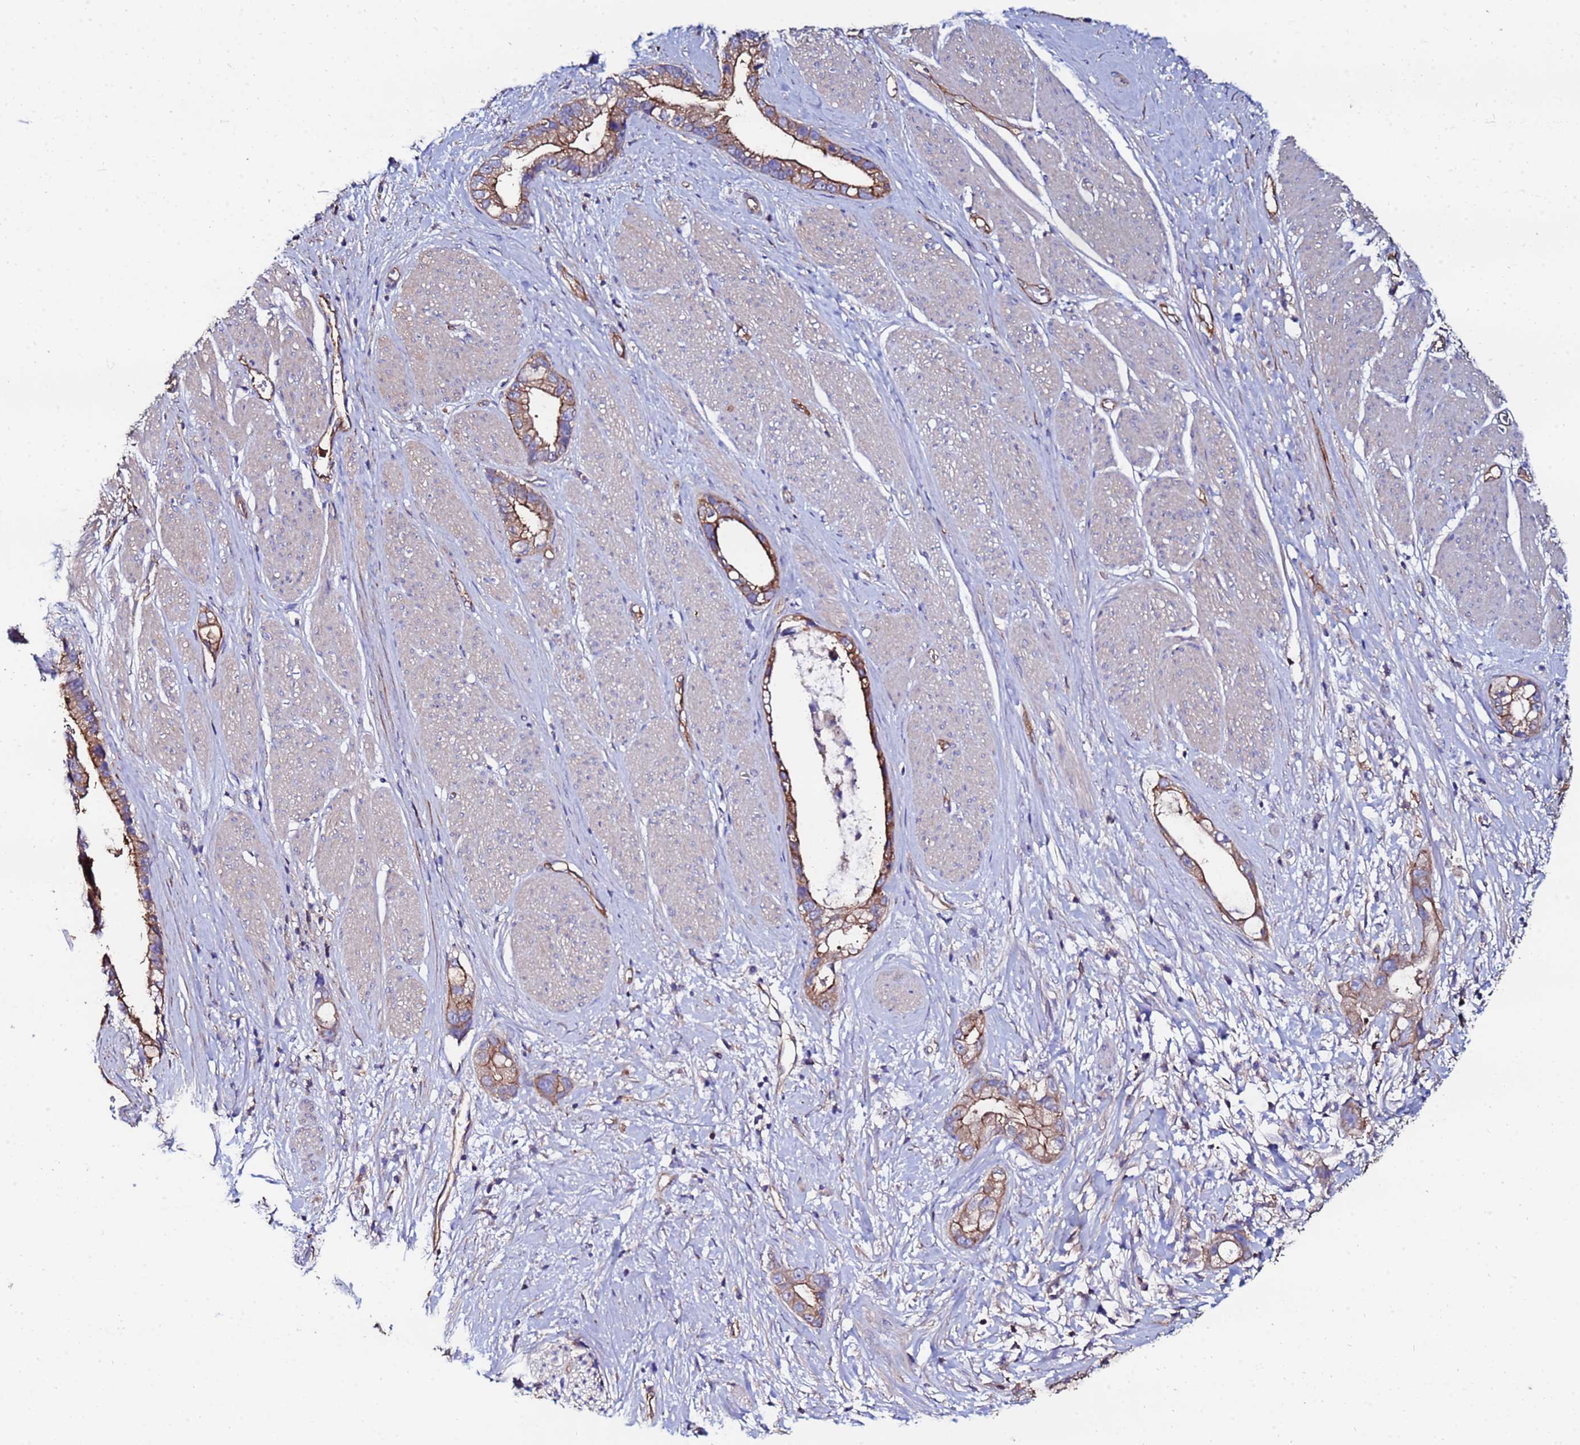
{"staining": {"intensity": "moderate", "quantity": ">75%", "location": "cytoplasmic/membranous"}, "tissue": "stomach cancer", "cell_type": "Tumor cells", "image_type": "cancer", "snomed": [{"axis": "morphology", "description": "Adenocarcinoma, NOS"}, {"axis": "topography", "description": "Stomach"}], "caption": "IHC image of stomach cancer (adenocarcinoma) stained for a protein (brown), which demonstrates medium levels of moderate cytoplasmic/membranous staining in approximately >75% of tumor cells.", "gene": "POTEE", "patient": {"sex": "male", "age": 55}}